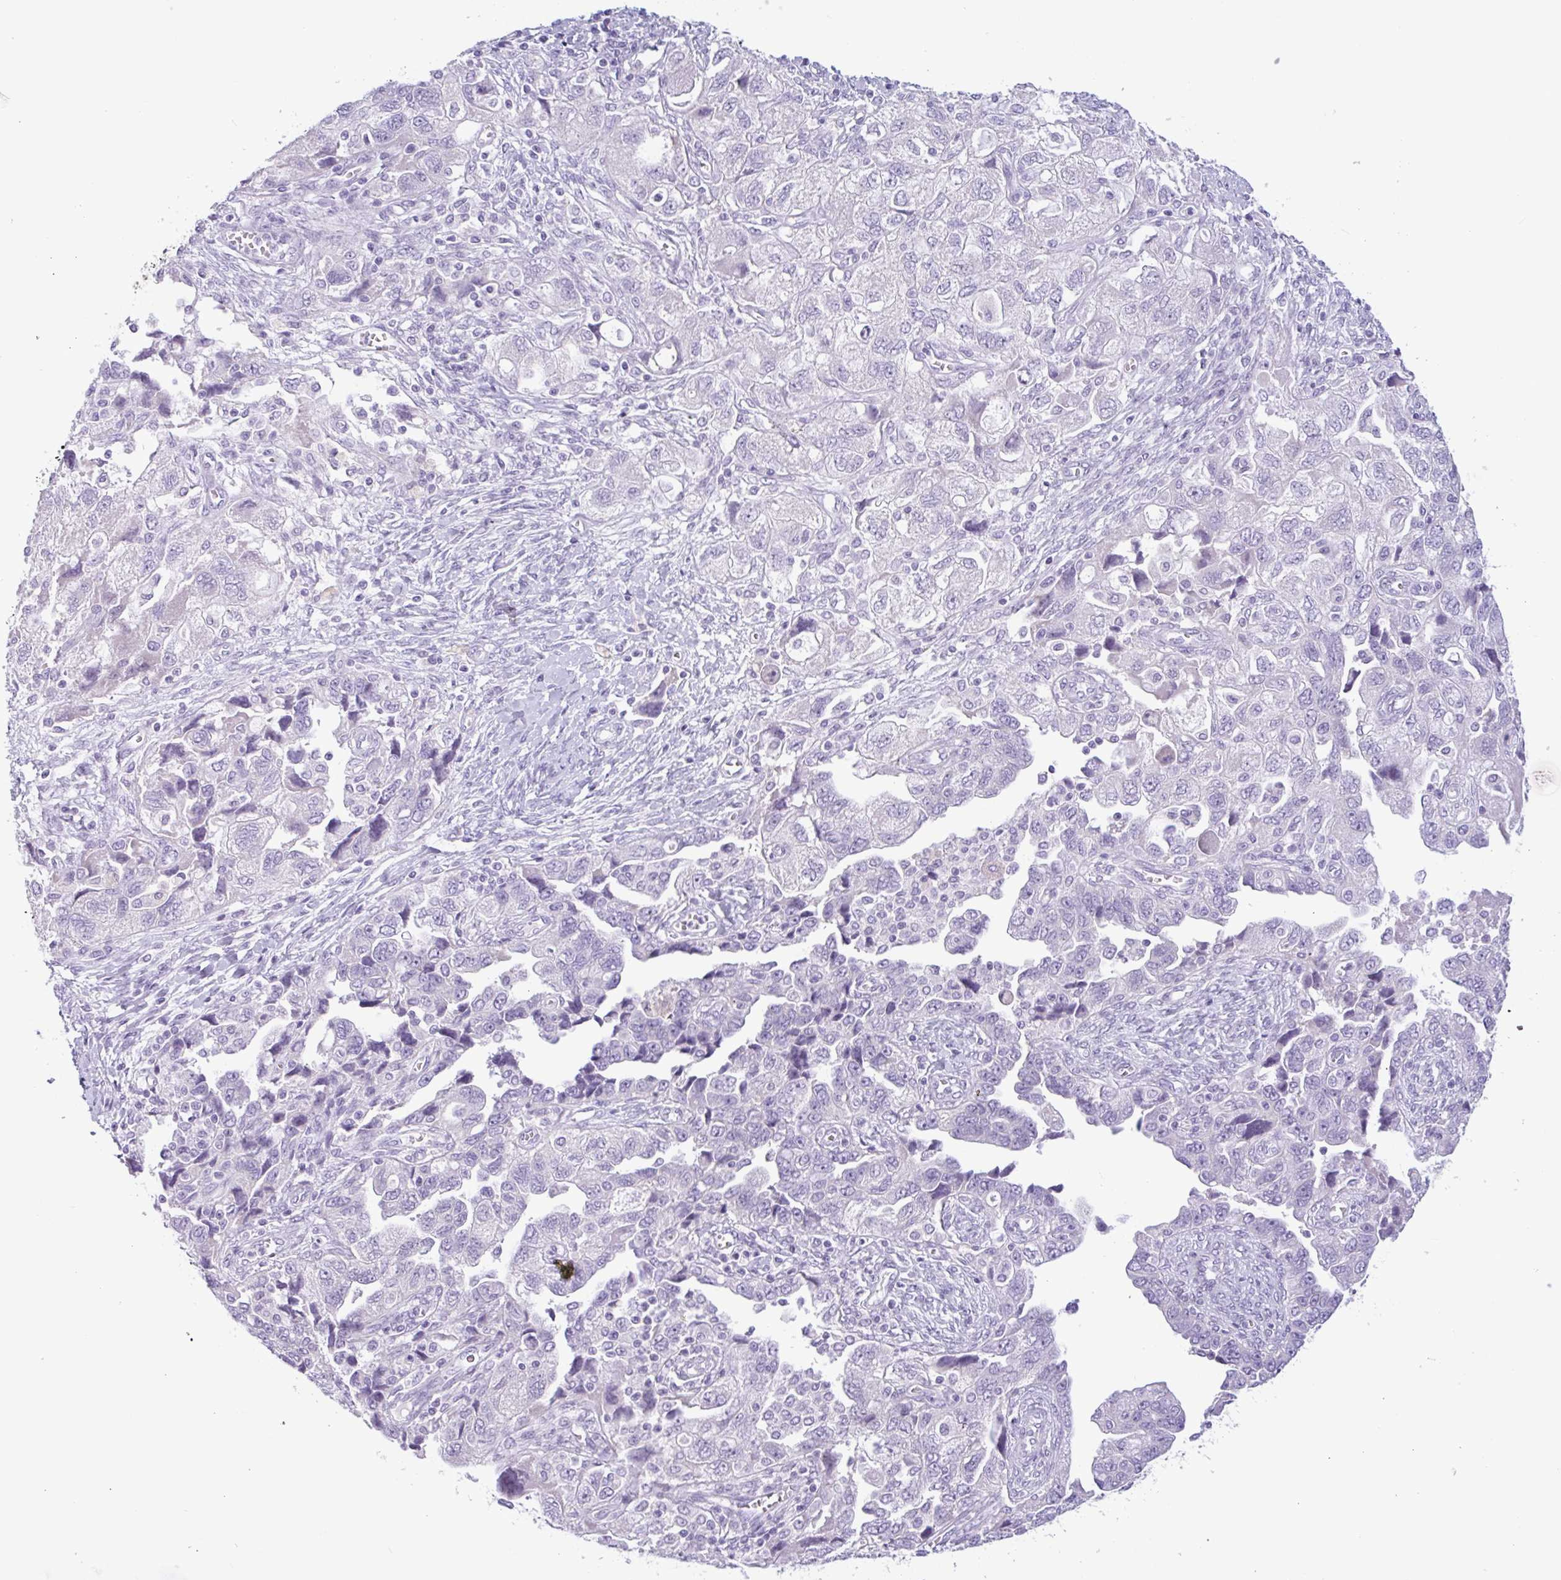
{"staining": {"intensity": "negative", "quantity": "none", "location": "none"}, "tissue": "ovarian cancer", "cell_type": "Tumor cells", "image_type": "cancer", "snomed": [{"axis": "morphology", "description": "Carcinoma, NOS"}, {"axis": "morphology", "description": "Cystadenocarcinoma, serous, NOS"}, {"axis": "topography", "description": "Ovary"}], "caption": "This micrograph is of carcinoma (ovarian) stained with immunohistochemistry (IHC) to label a protein in brown with the nuclei are counter-stained blue. There is no staining in tumor cells. (IHC, brightfield microscopy, high magnification).", "gene": "CTSE", "patient": {"sex": "female", "age": 69}}